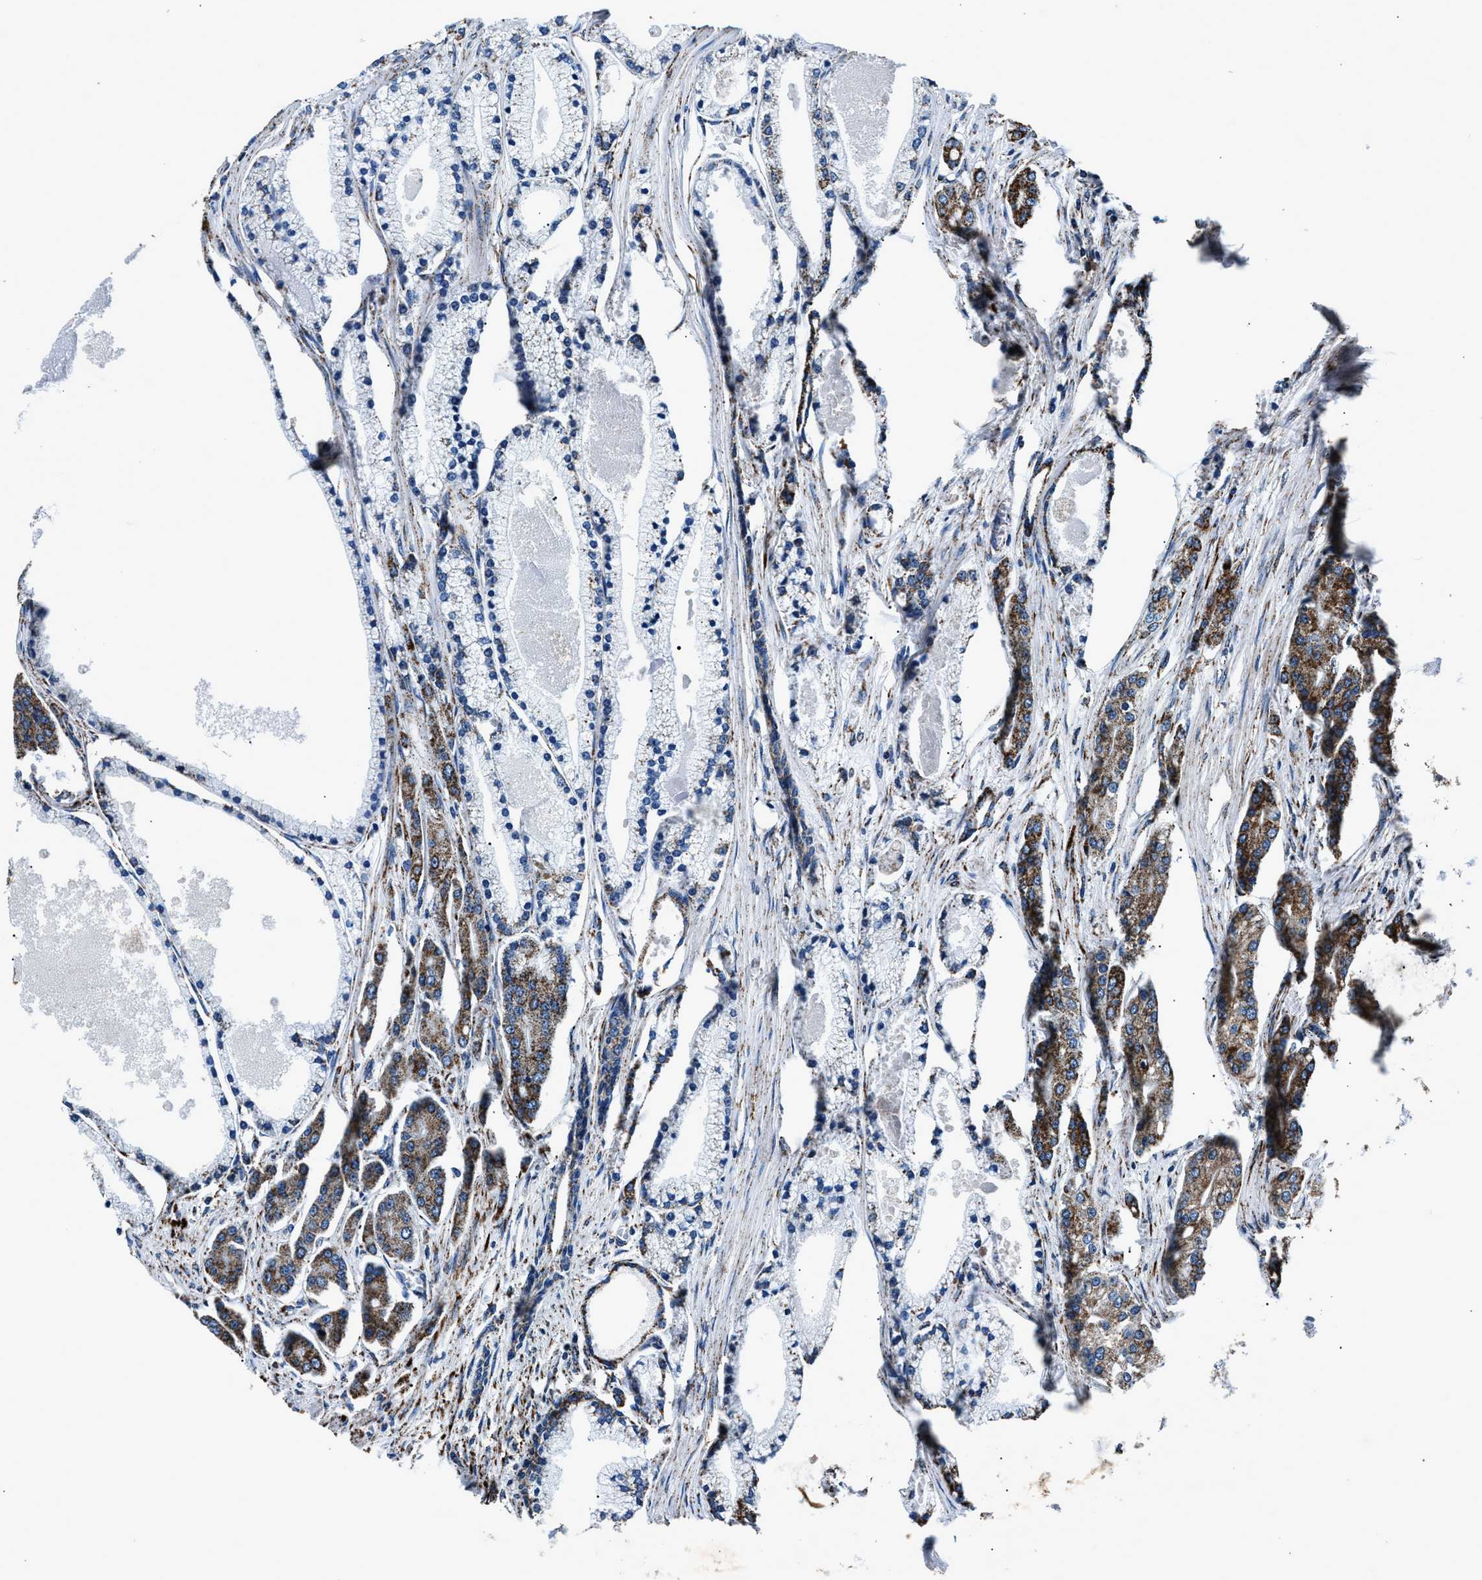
{"staining": {"intensity": "moderate", "quantity": ">75%", "location": "cytoplasmic/membranous"}, "tissue": "prostate cancer", "cell_type": "Tumor cells", "image_type": "cancer", "snomed": [{"axis": "morphology", "description": "Adenocarcinoma, High grade"}, {"axis": "topography", "description": "Prostate"}], "caption": "Human adenocarcinoma (high-grade) (prostate) stained for a protein (brown) demonstrates moderate cytoplasmic/membranous positive staining in approximately >75% of tumor cells.", "gene": "HIBADH", "patient": {"sex": "male", "age": 71}}